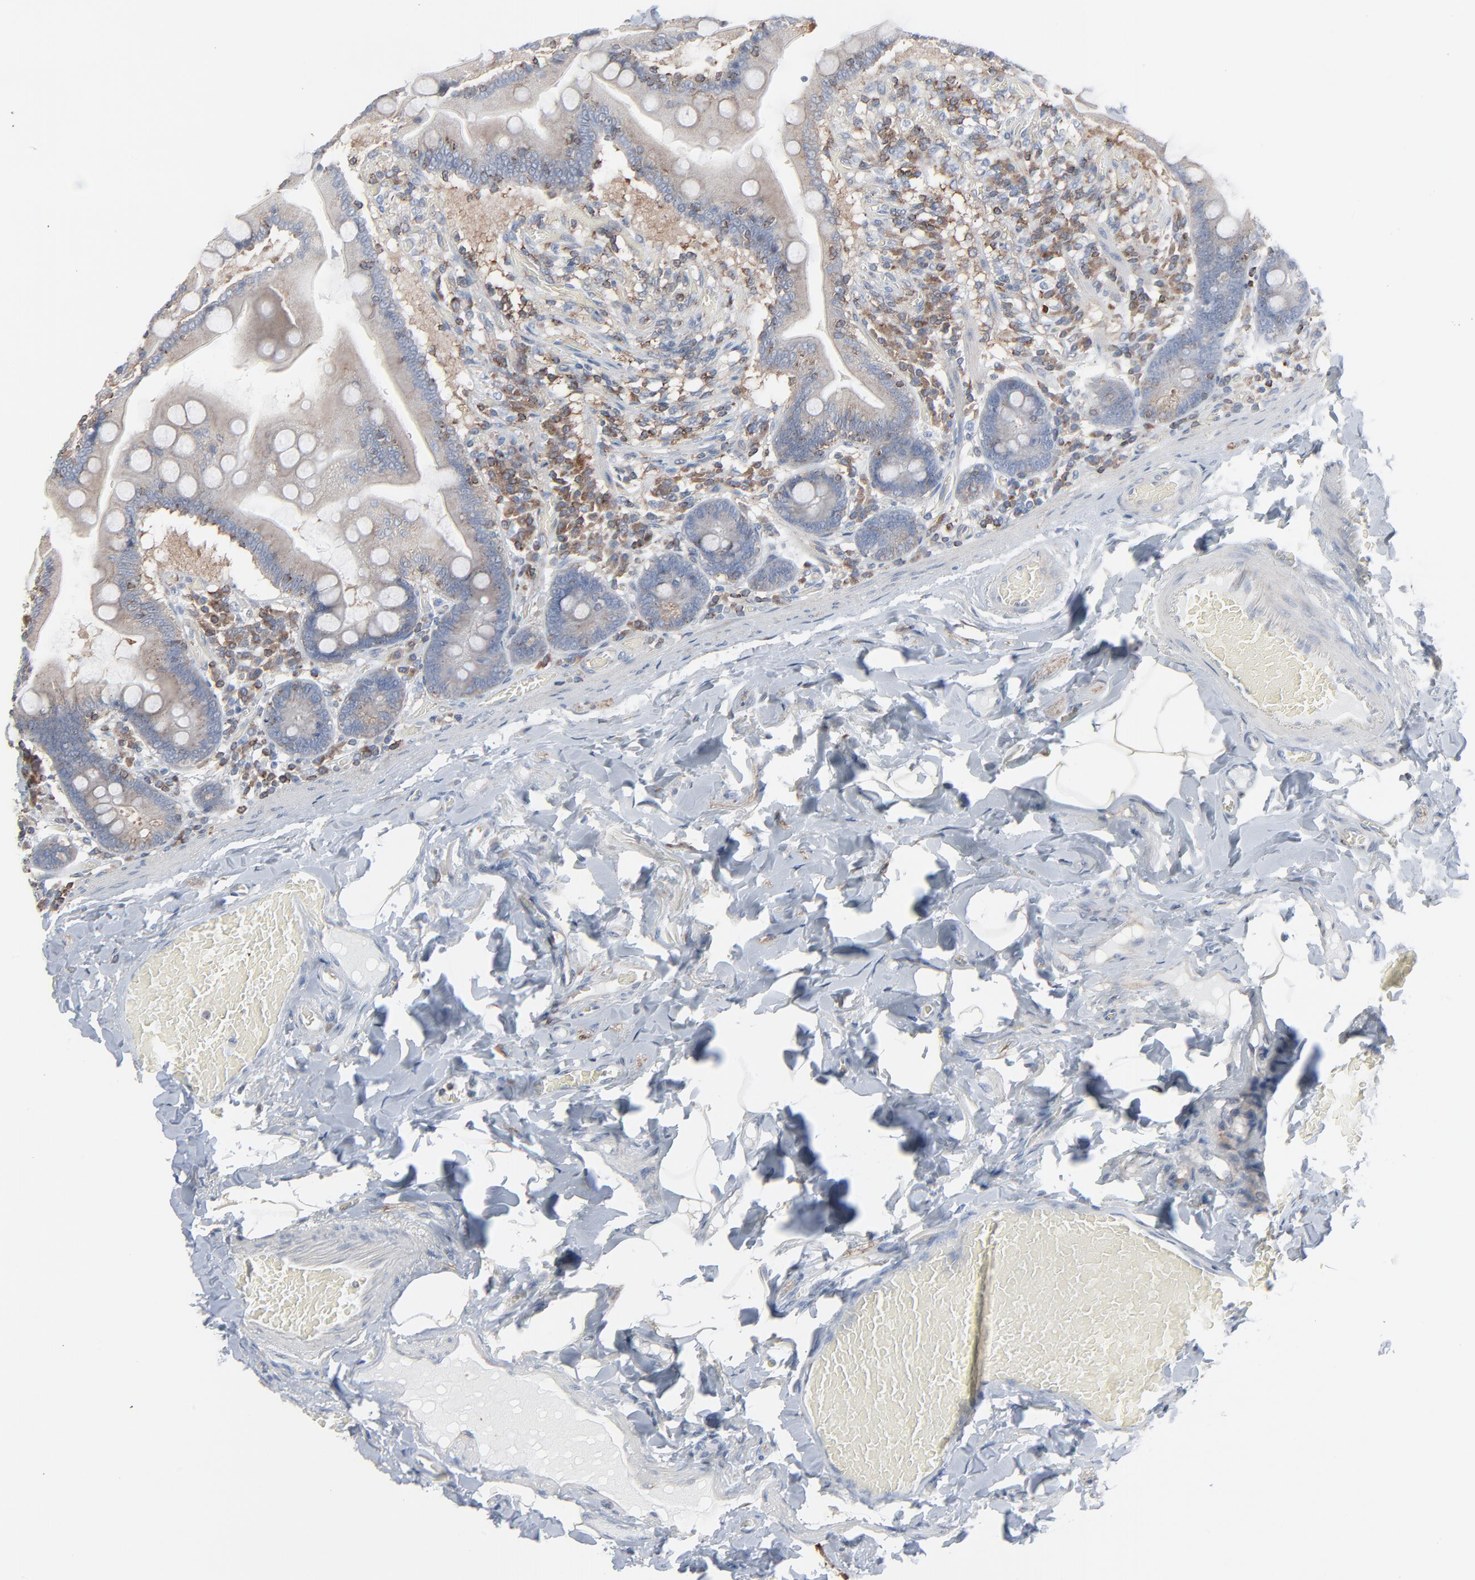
{"staining": {"intensity": "weak", "quantity": ">75%", "location": "cytoplasmic/membranous"}, "tissue": "duodenum", "cell_type": "Glandular cells", "image_type": "normal", "snomed": [{"axis": "morphology", "description": "Normal tissue, NOS"}, {"axis": "topography", "description": "Duodenum"}], "caption": "This is an image of immunohistochemistry (IHC) staining of normal duodenum, which shows weak positivity in the cytoplasmic/membranous of glandular cells.", "gene": "OPTN", "patient": {"sex": "male", "age": 66}}